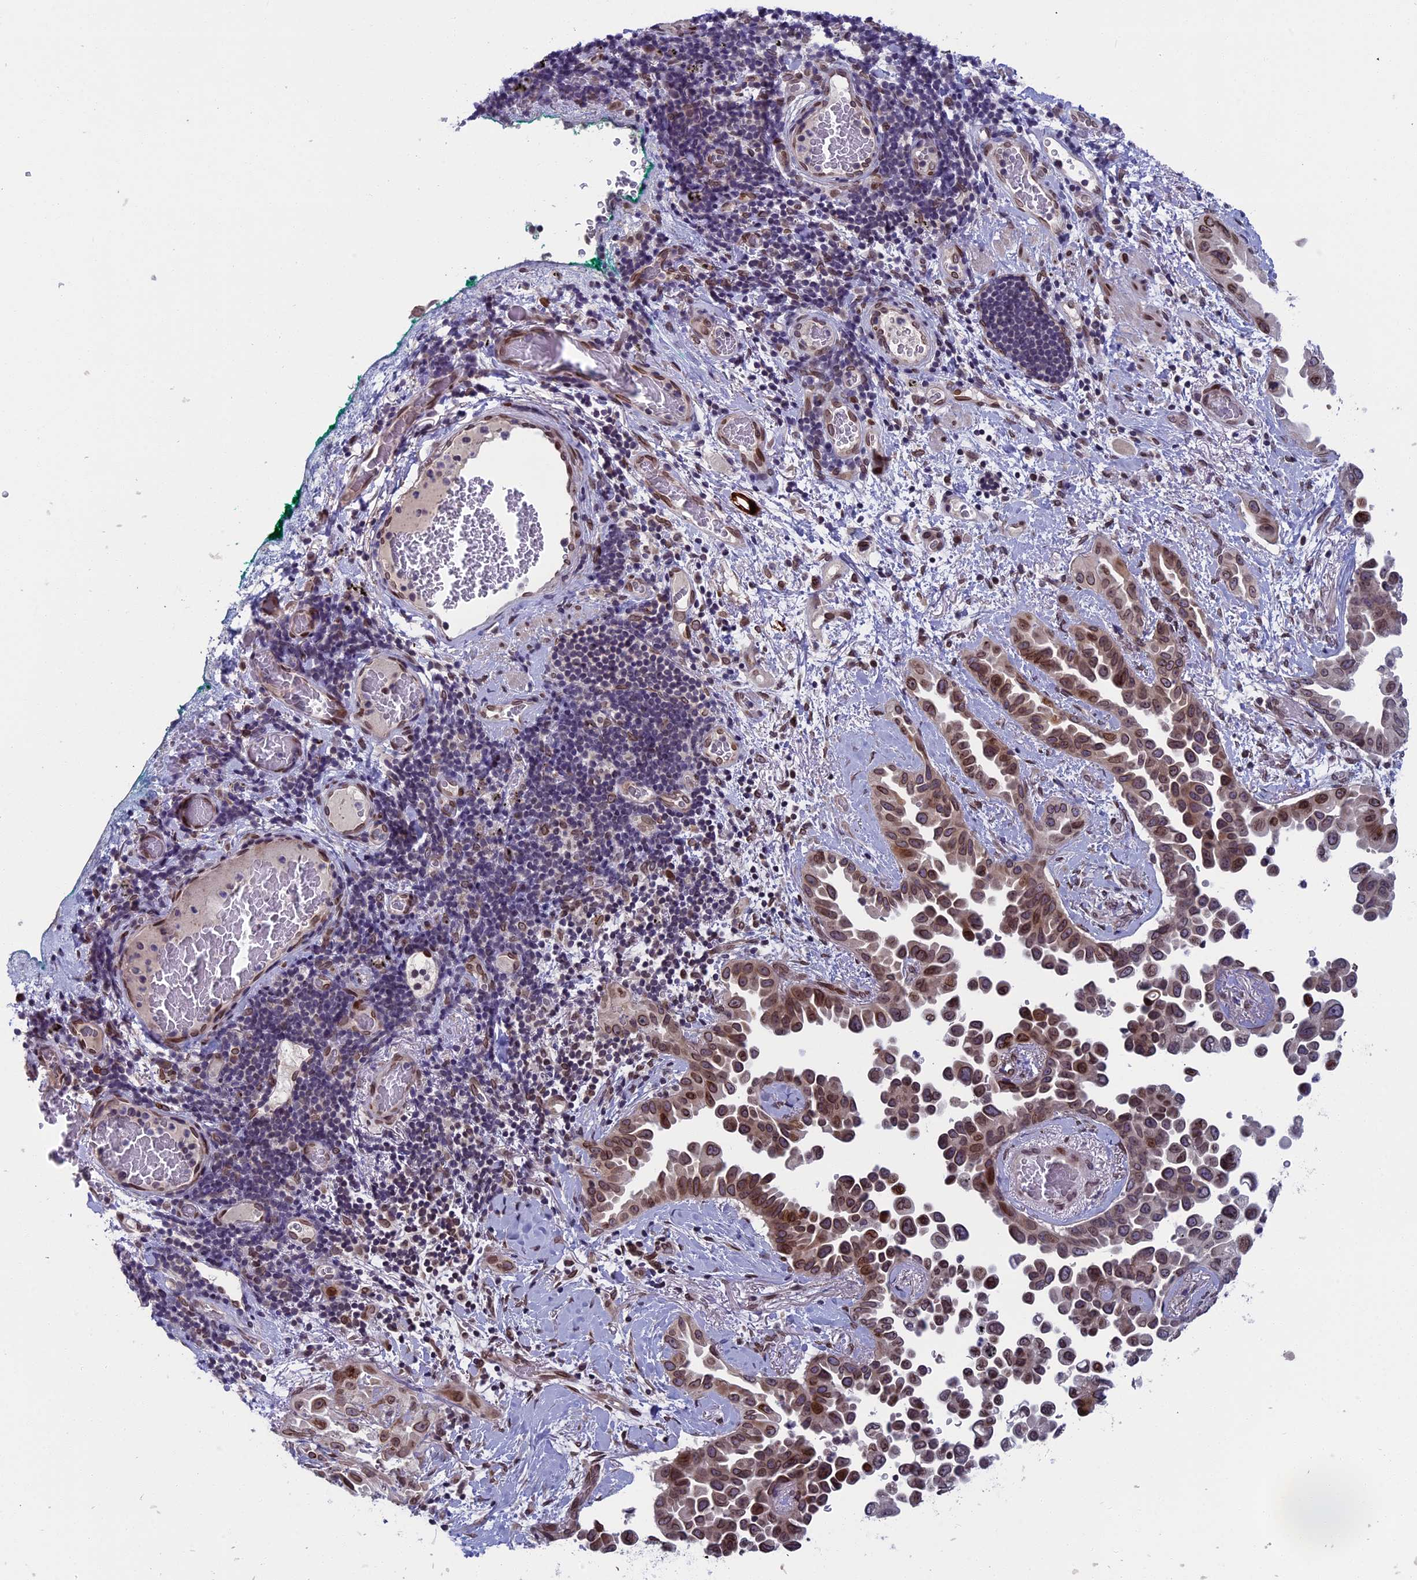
{"staining": {"intensity": "moderate", "quantity": ">75%", "location": "cytoplasmic/membranous,nuclear"}, "tissue": "lung cancer", "cell_type": "Tumor cells", "image_type": "cancer", "snomed": [{"axis": "morphology", "description": "Adenocarcinoma, NOS"}, {"axis": "topography", "description": "Lung"}], "caption": "Immunohistochemistry (DAB) staining of lung cancer demonstrates moderate cytoplasmic/membranous and nuclear protein expression in approximately >75% of tumor cells.", "gene": "GPSM1", "patient": {"sex": "female", "age": 67}}